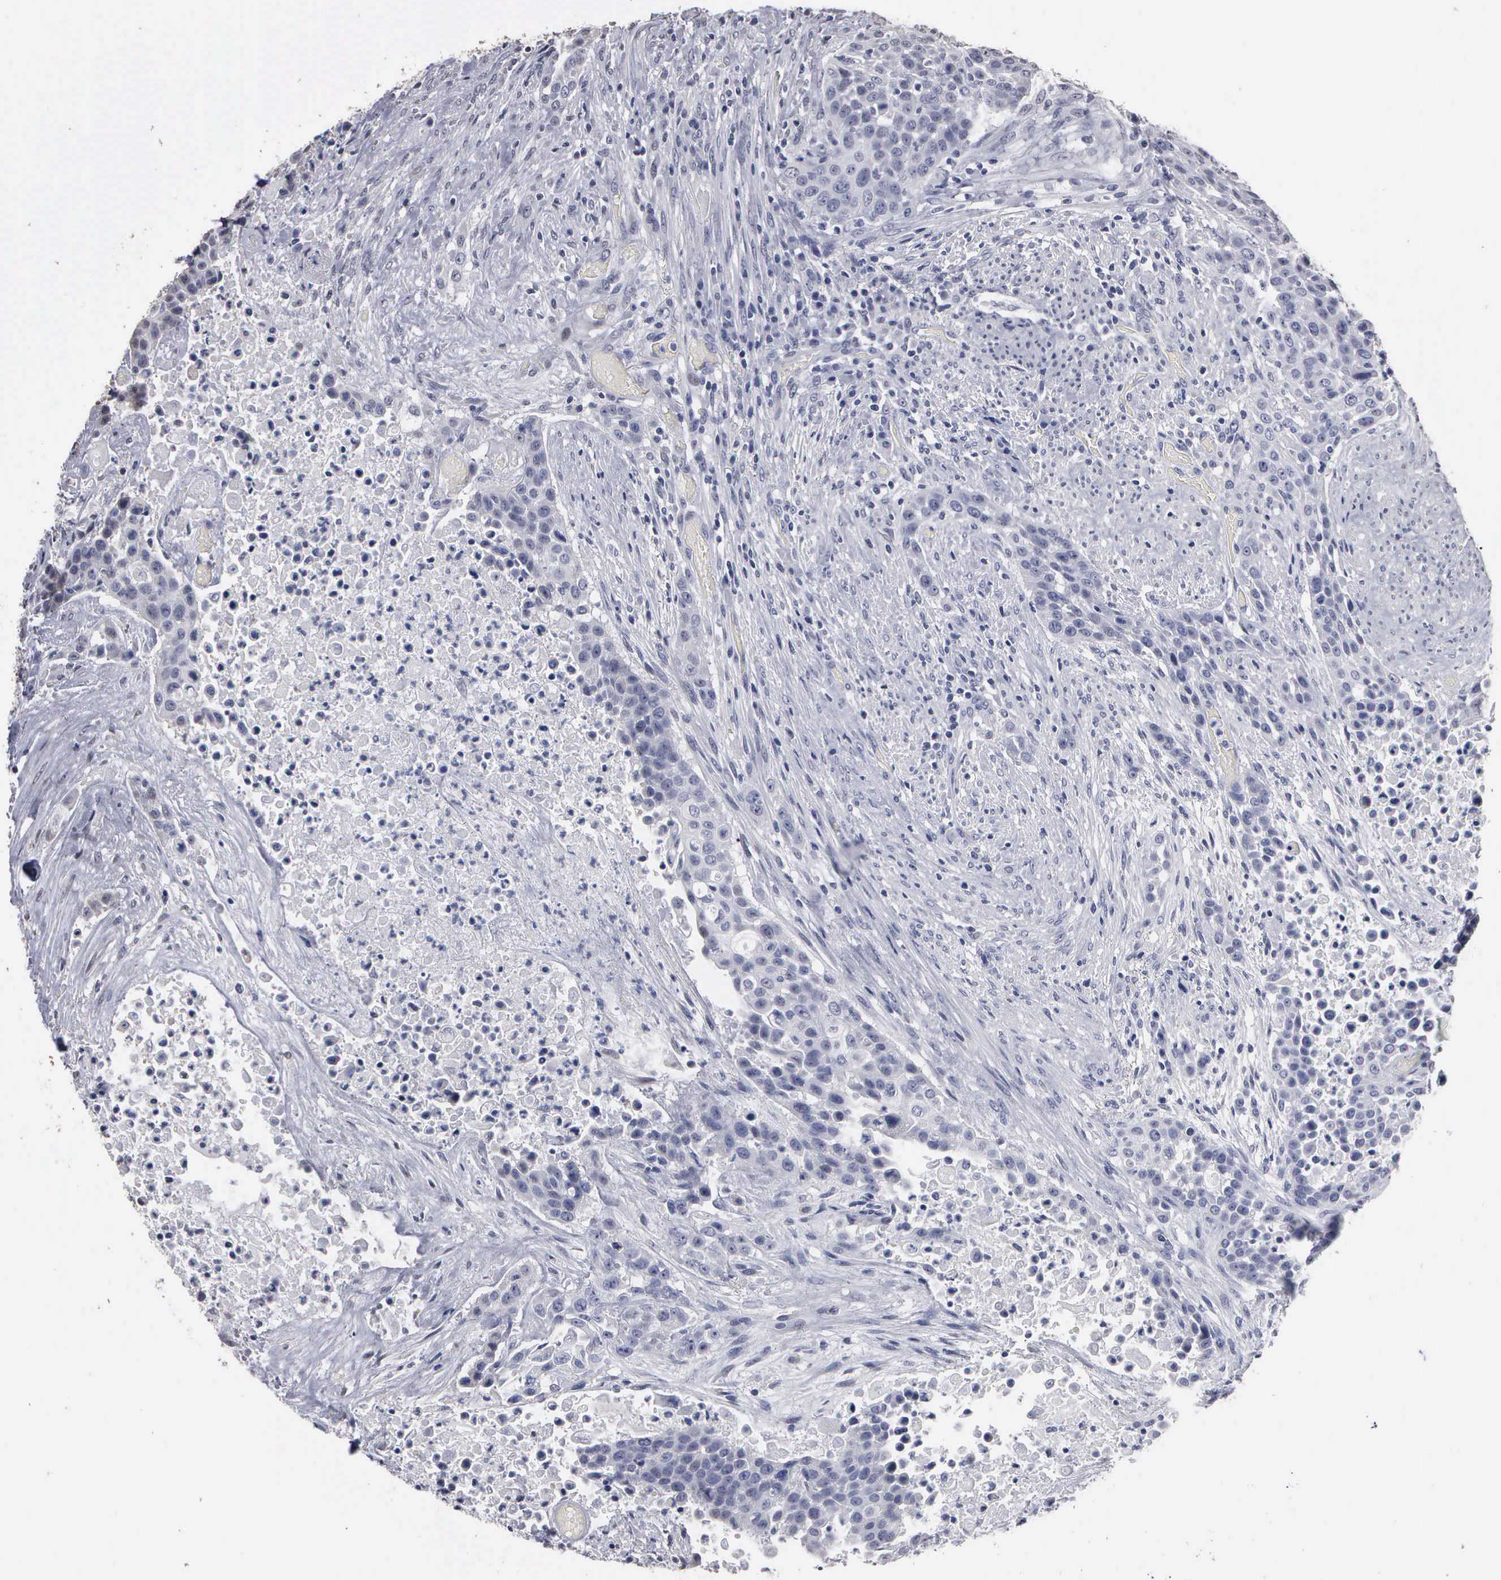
{"staining": {"intensity": "negative", "quantity": "none", "location": "none"}, "tissue": "urothelial cancer", "cell_type": "Tumor cells", "image_type": "cancer", "snomed": [{"axis": "morphology", "description": "Urothelial carcinoma, High grade"}, {"axis": "topography", "description": "Urinary bladder"}], "caption": "Tumor cells are negative for protein expression in human urothelial cancer.", "gene": "UPB1", "patient": {"sex": "male", "age": 74}}